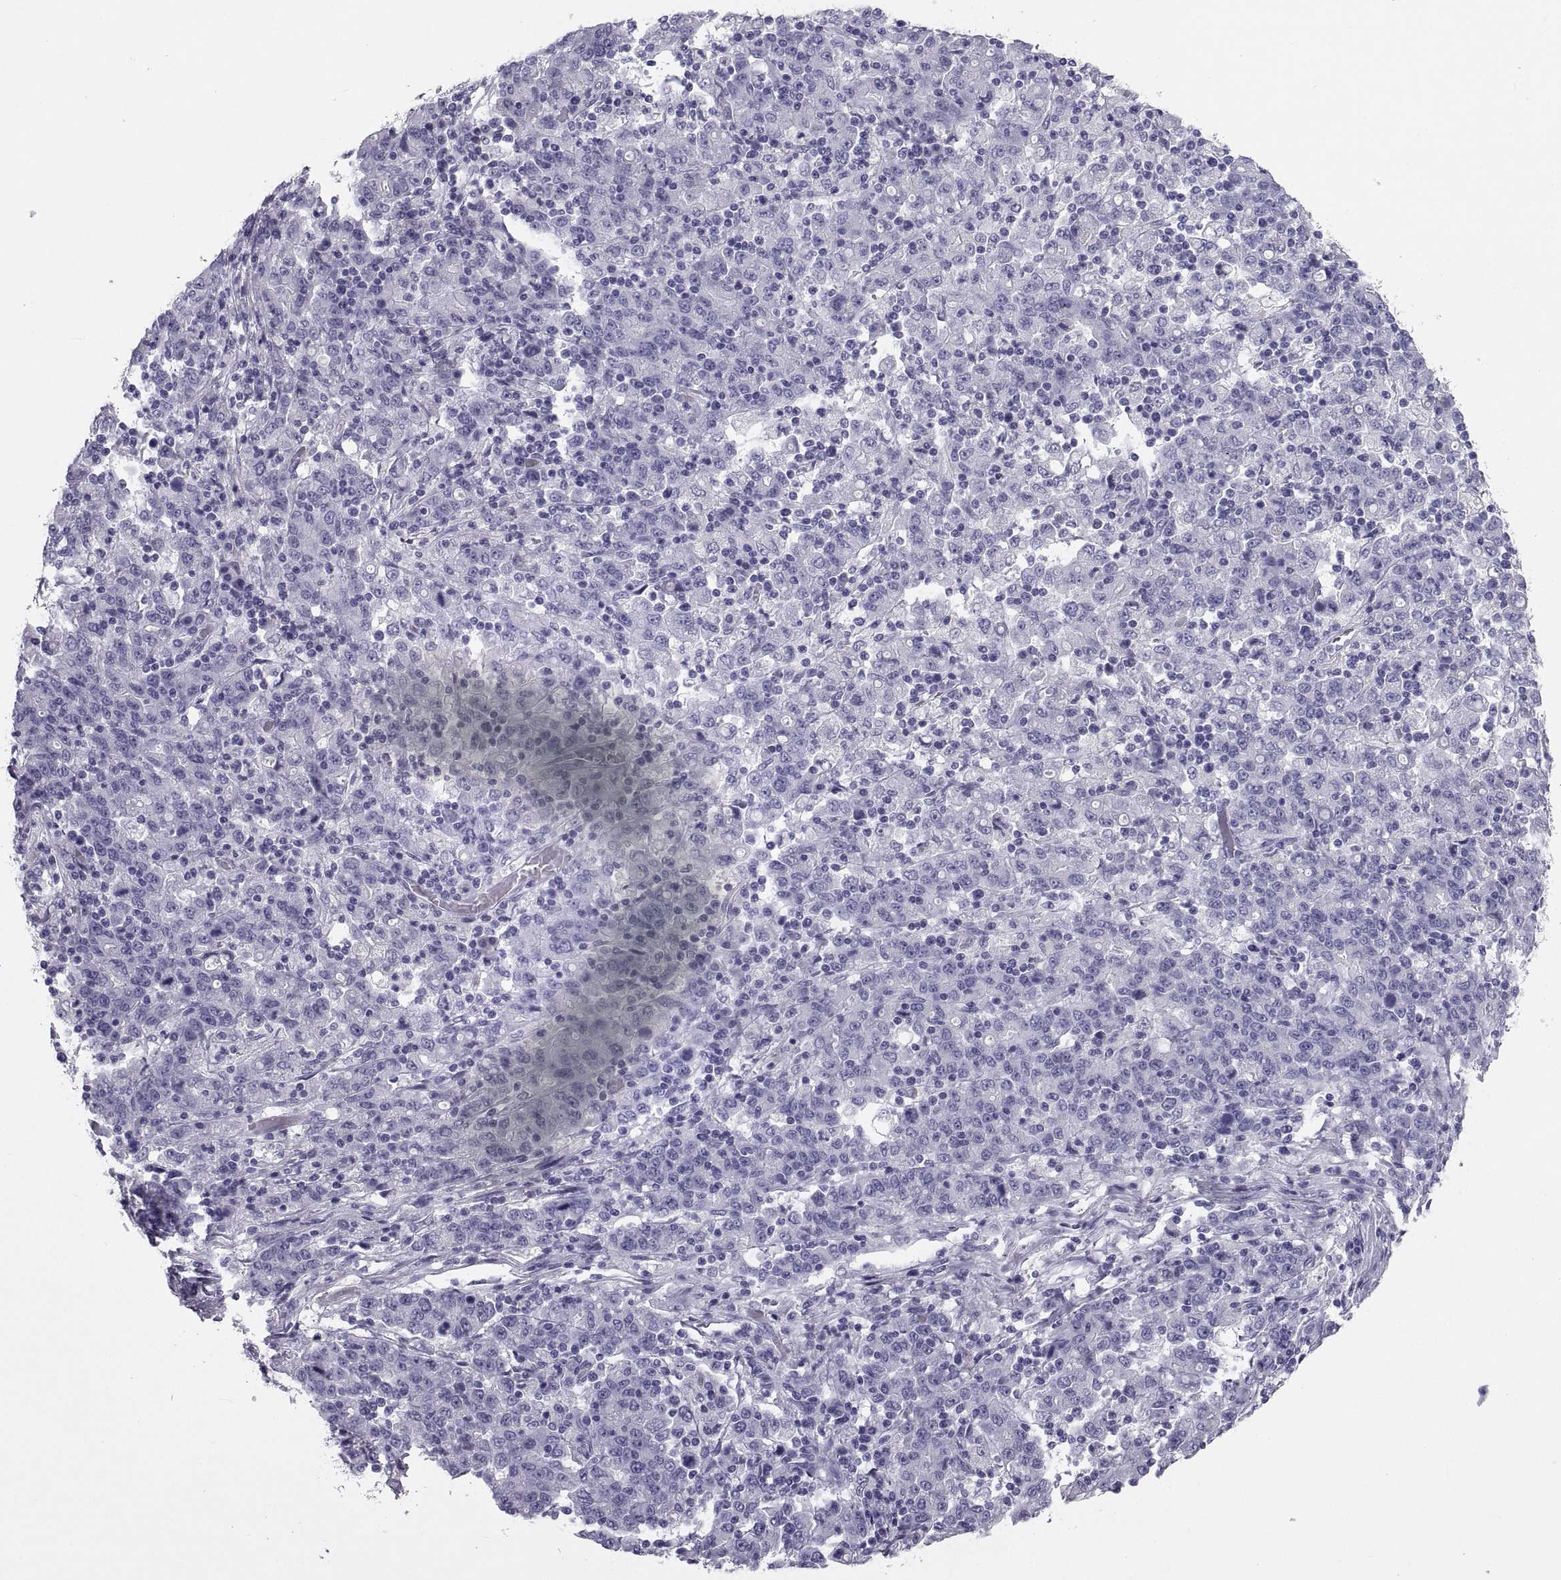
{"staining": {"intensity": "negative", "quantity": "none", "location": "none"}, "tissue": "stomach cancer", "cell_type": "Tumor cells", "image_type": "cancer", "snomed": [{"axis": "morphology", "description": "Adenocarcinoma, NOS"}, {"axis": "topography", "description": "Stomach, upper"}], "caption": "Tumor cells show no significant protein positivity in stomach adenocarcinoma.", "gene": "PCSK1N", "patient": {"sex": "male", "age": 69}}